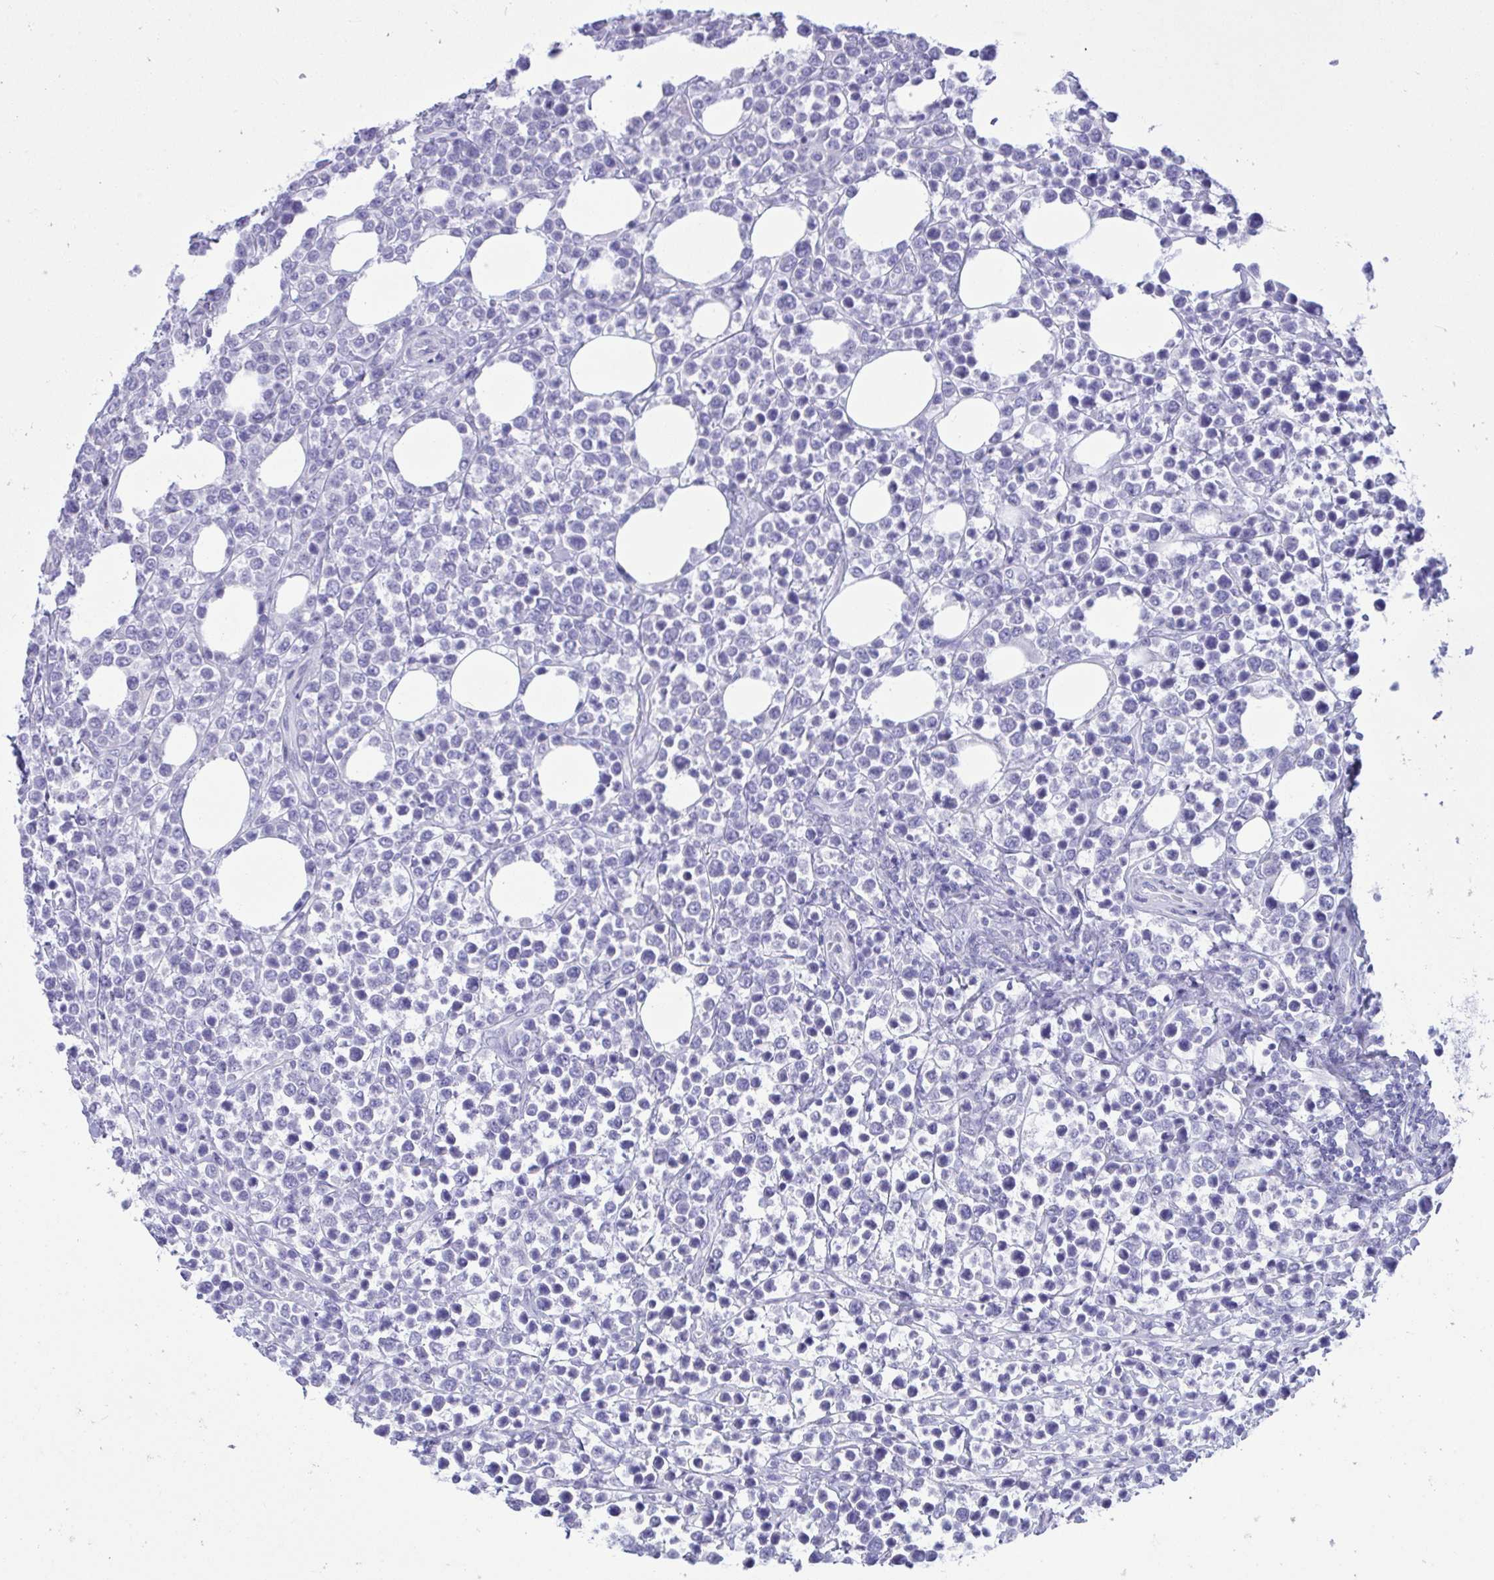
{"staining": {"intensity": "negative", "quantity": "none", "location": "none"}, "tissue": "lymphoma", "cell_type": "Tumor cells", "image_type": "cancer", "snomed": [{"axis": "morphology", "description": "Malignant lymphoma, non-Hodgkin's type, High grade"}, {"axis": "topography", "description": "Soft tissue"}], "caption": "Immunohistochemical staining of high-grade malignant lymphoma, non-Hodgkin's type exhibits no significant expression in tumor cells.", "gene": "PLEKHH1", "patient": {"sex": "female", "age": 56}}